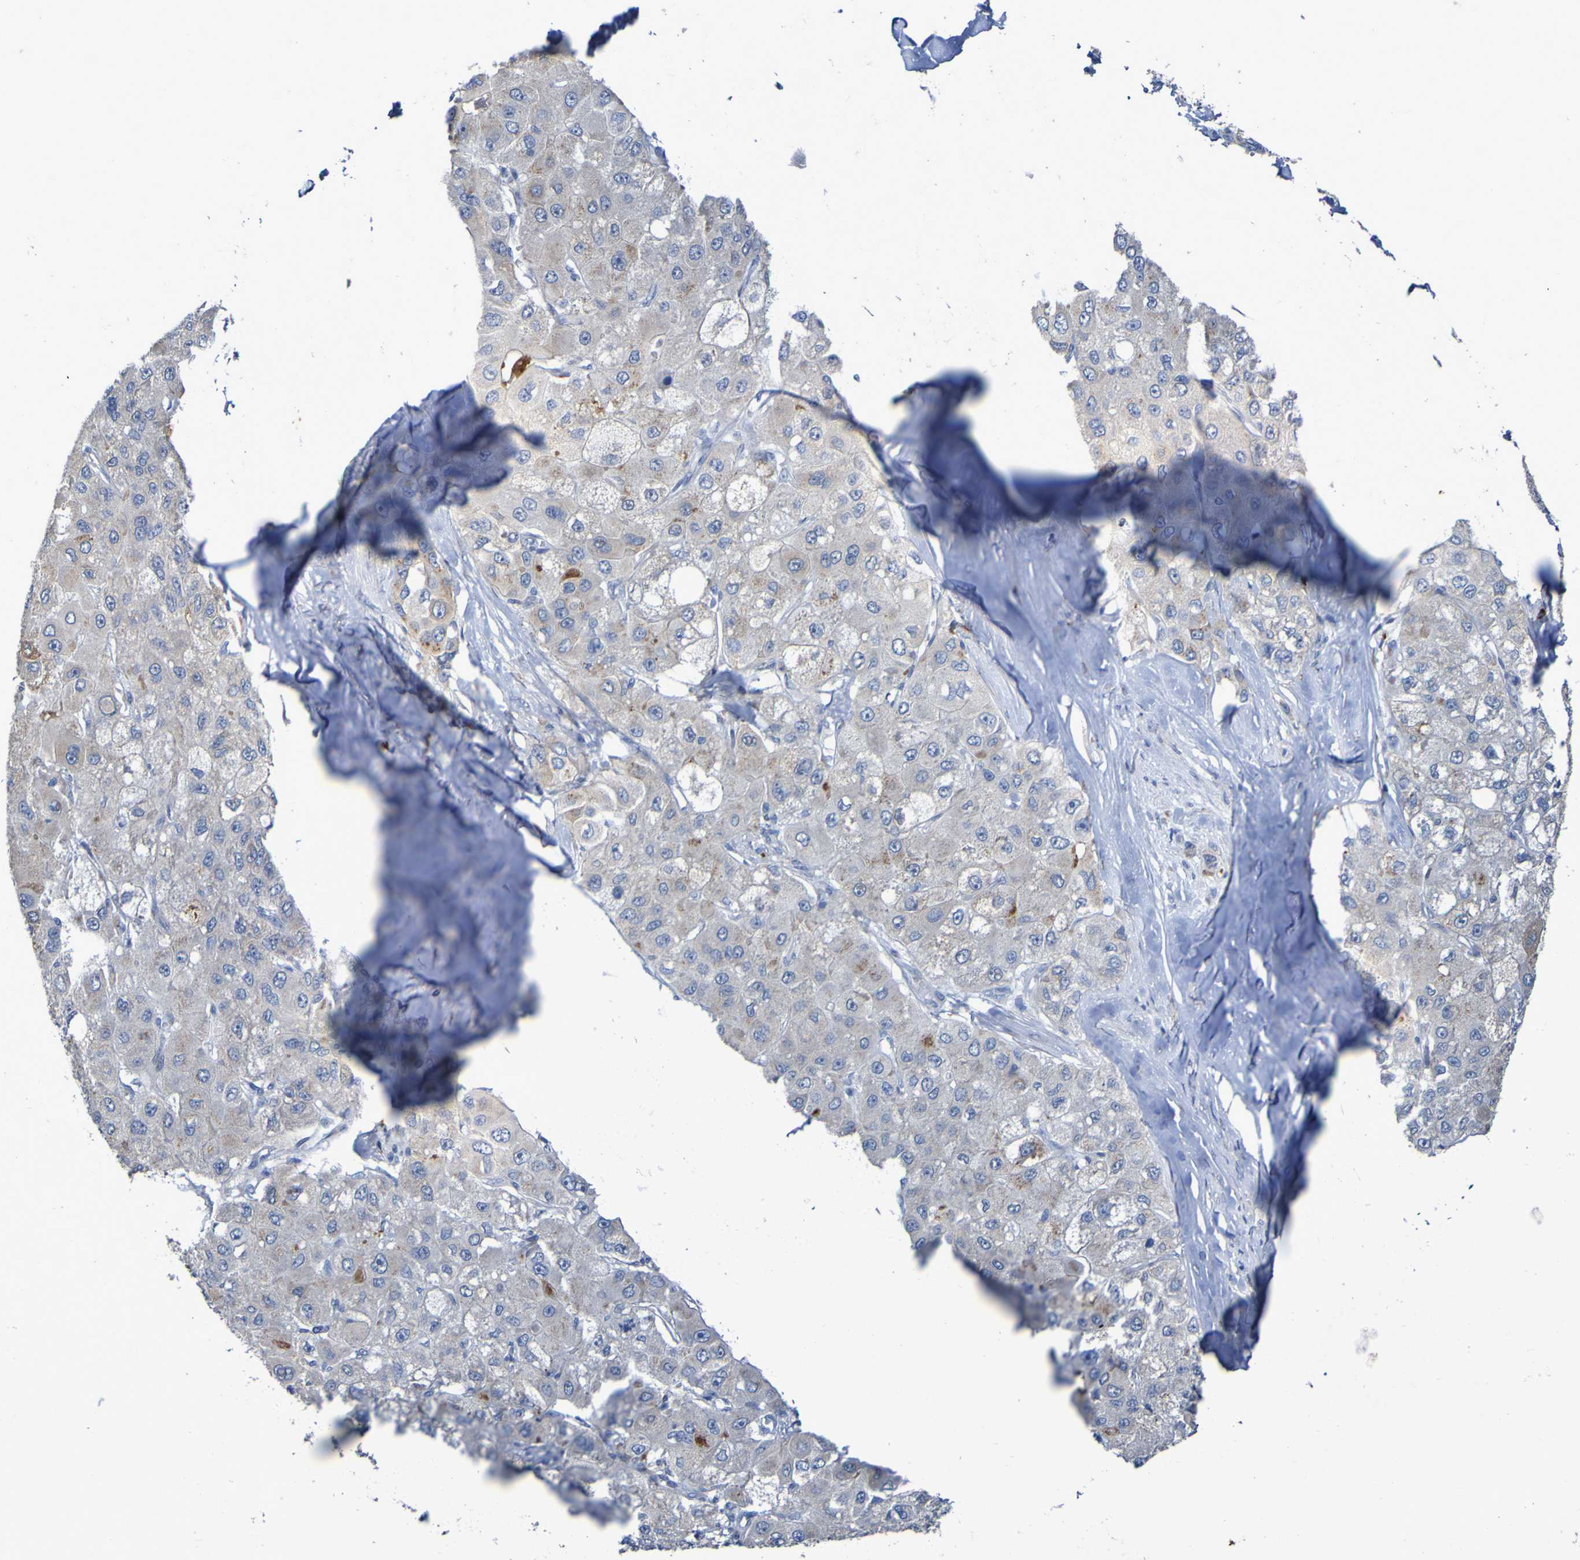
{"staining": {"intensity": "weak", "quantity": "<25%", "location": "cytoplasmic/membranous"}, "tissue": "liver cancer", "cell_type": "Tumor cells", "image_type": "cancer", "snomed": [{"axis": "morphology", "description": "Carcinoma, Hepatocellular, NOS"}, {"axis": "topography", "description": "Liver"}], "caption": "A micrograph of liver hepatocellular carcinoma stained for a protein shows no brown staining in tumor cells.", "gene": "C11orf24", "patient": {"sex": "male", "age": 80}}